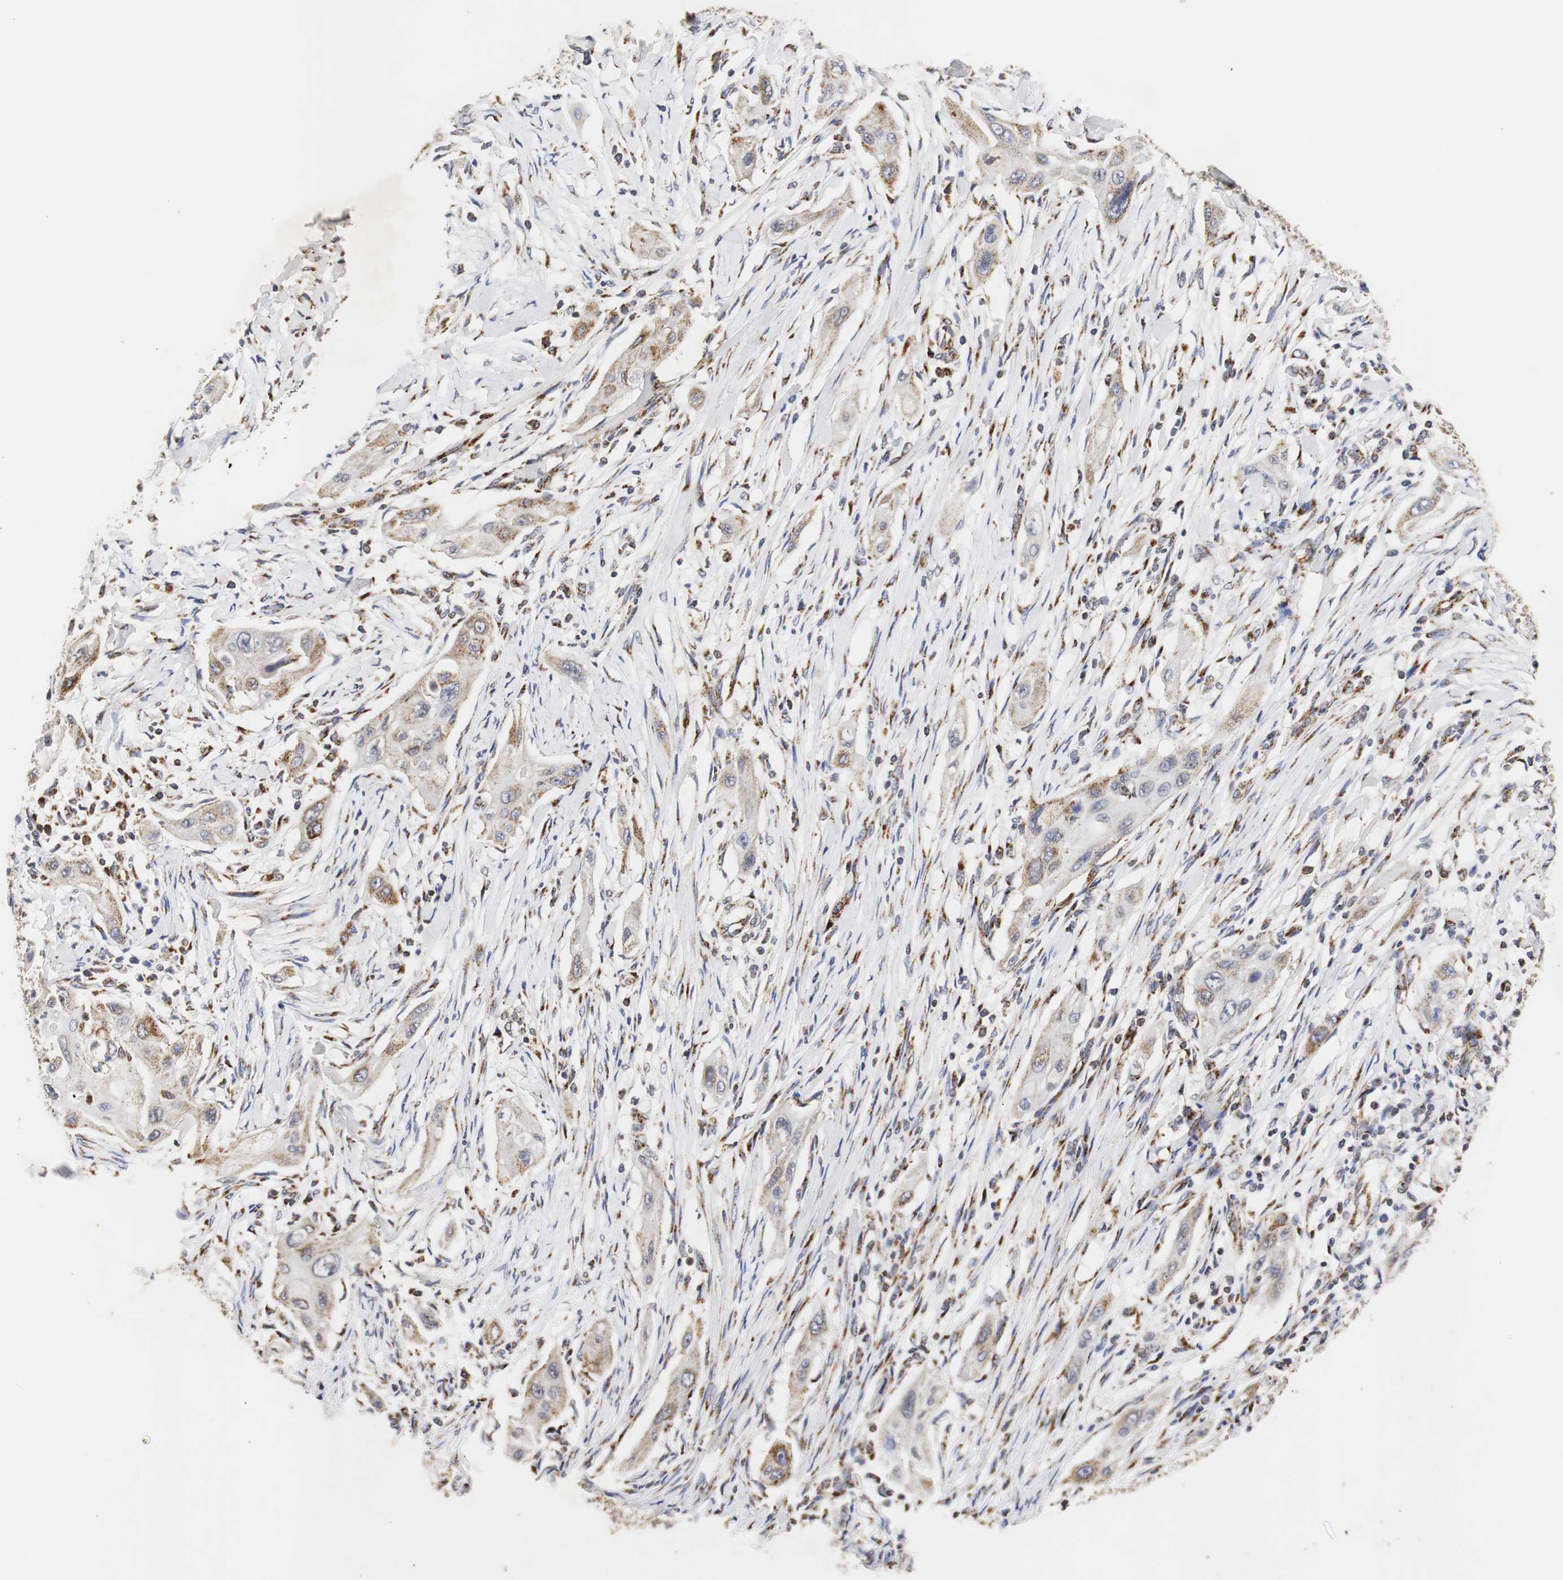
{"staining": {"intensity": "moderate", "quantity": "25%-75%", "location": "cytoplasmic/membranous"}, "tissue": "lung cancer", "cell_type": "Tumor cells", "image_type": "cancer", "snomed": [{"axis": "morphology", "description": "Squamous cell carcinoma, NOS"}, {"axis": "topography", "description": "Lung"}], "caption": "Immunohistochemistry of squamous cell carcinoma (lung) displays medium levels of moderate cytoplasmic/membranous staining in about 25%-75% of tumor cells.", "gene": "HSD17B10", "patient": {"sex": "female", "age": 47}}